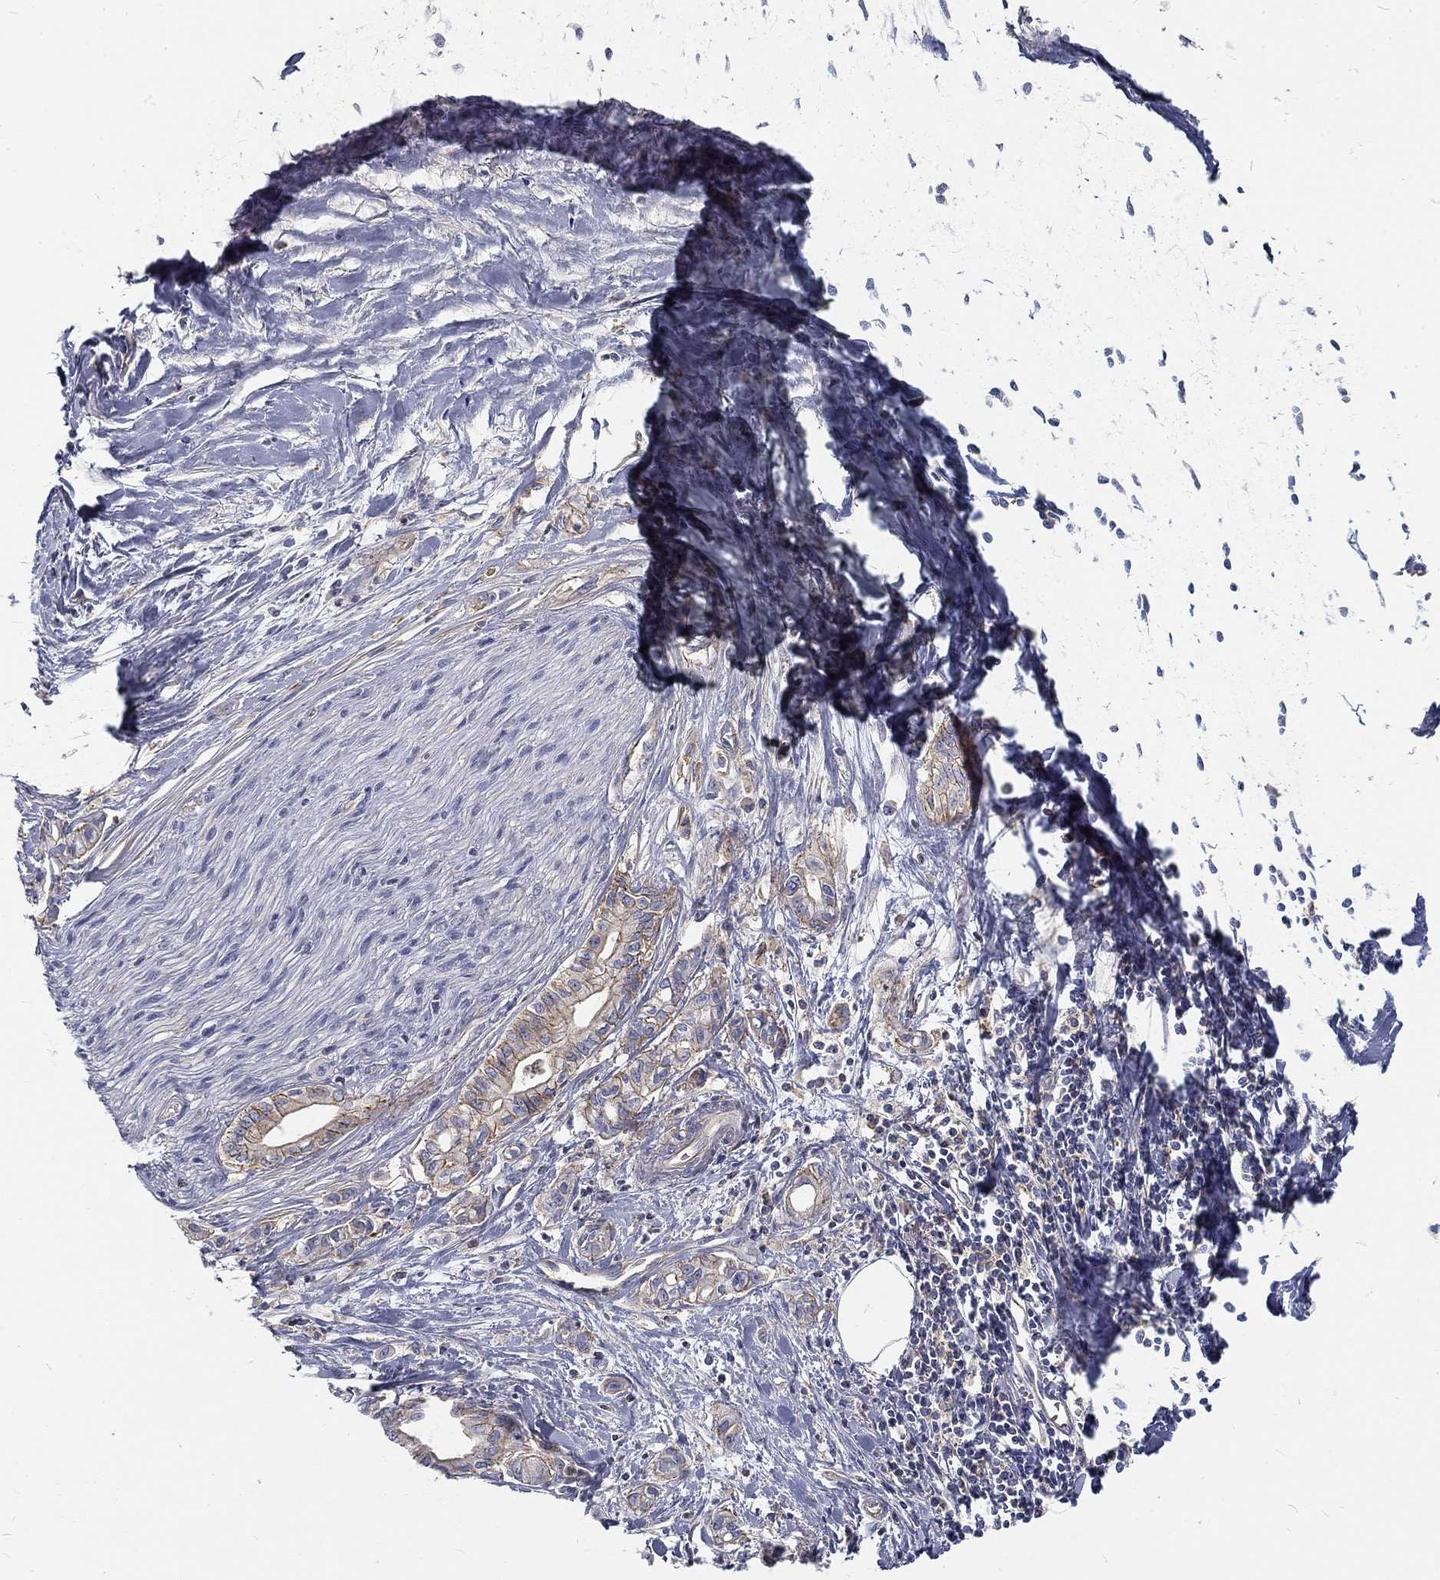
{"staining": {"intensity": "negative", "quantity": "none", "location": "none"}, "tissue": "pancreatic cancer", "cell_type": "Tumor cells", "image_type": "cancer", "snomed": [{"axis": "morphology", "description": "Adenocarcinoma, NOS"}, {"axis": "topography", "description": "Pancreas"}], "caption": "Tumor cells are negative for brown protein staining in adenocarcinoma (pancreatic).", "gene": "MTMR11", "patient": {"sex": "male", "age": 71}}